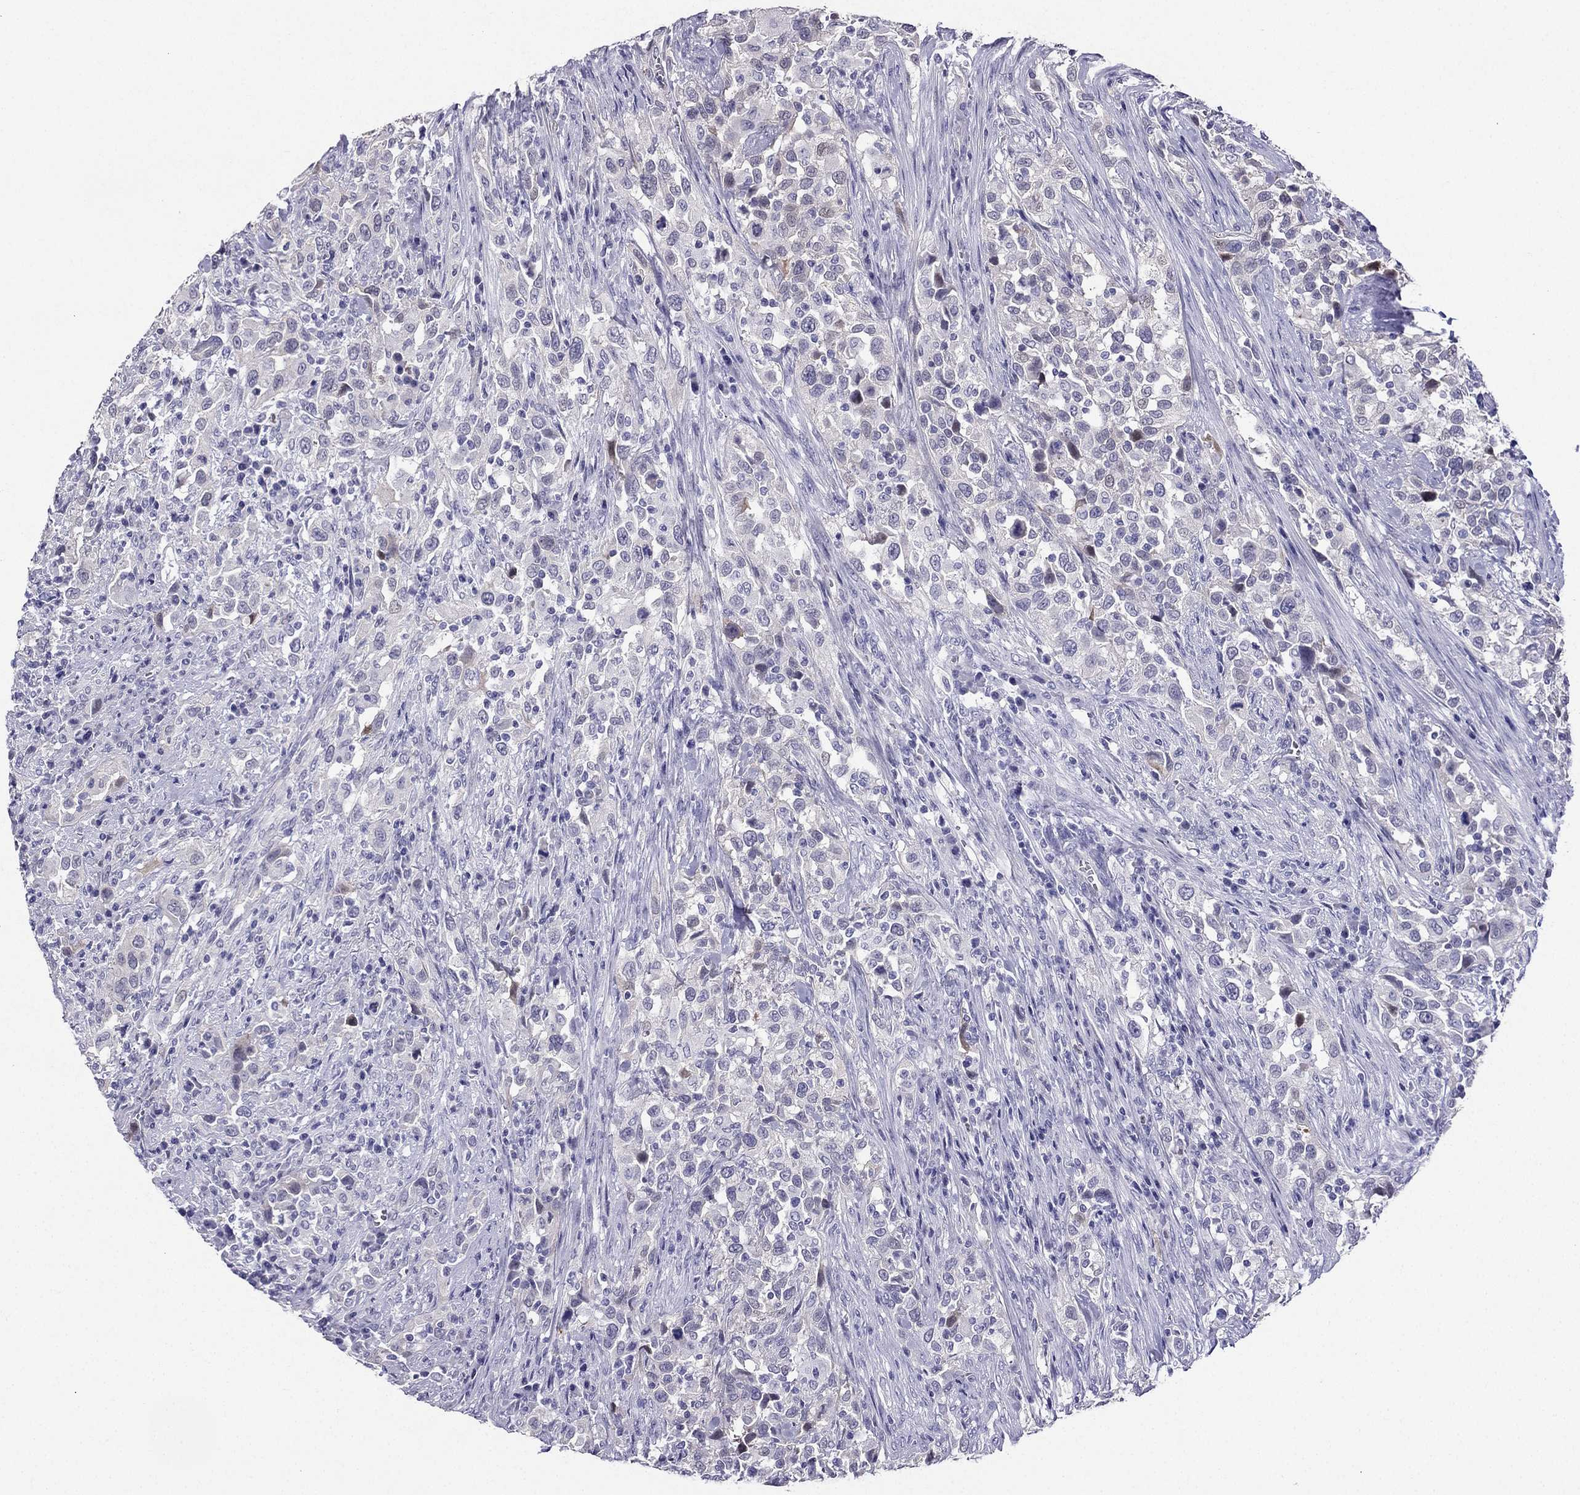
{"staining": {"intensity": "negative", "quantity": "none", "location": "none"}, "tissue": "urothelial cancer", "cell_type": "Tumor cells", "image_type": "cancer", "snomed": [{"axis": "morphology", "description": "Urothelial carcinoma, NOS"}, {"axis": "morphology", "description": "Urothelial carcinoma, High grade"}, {"axis": "topography", "description": "Urinary bladder"}], "caption": "Transitional cell carcinoma was stained to show a protein in brown. There is no significant staining in tumor cells.", "gene": "KCNJ10", "patient": {"sex": "female", "age": 64}}